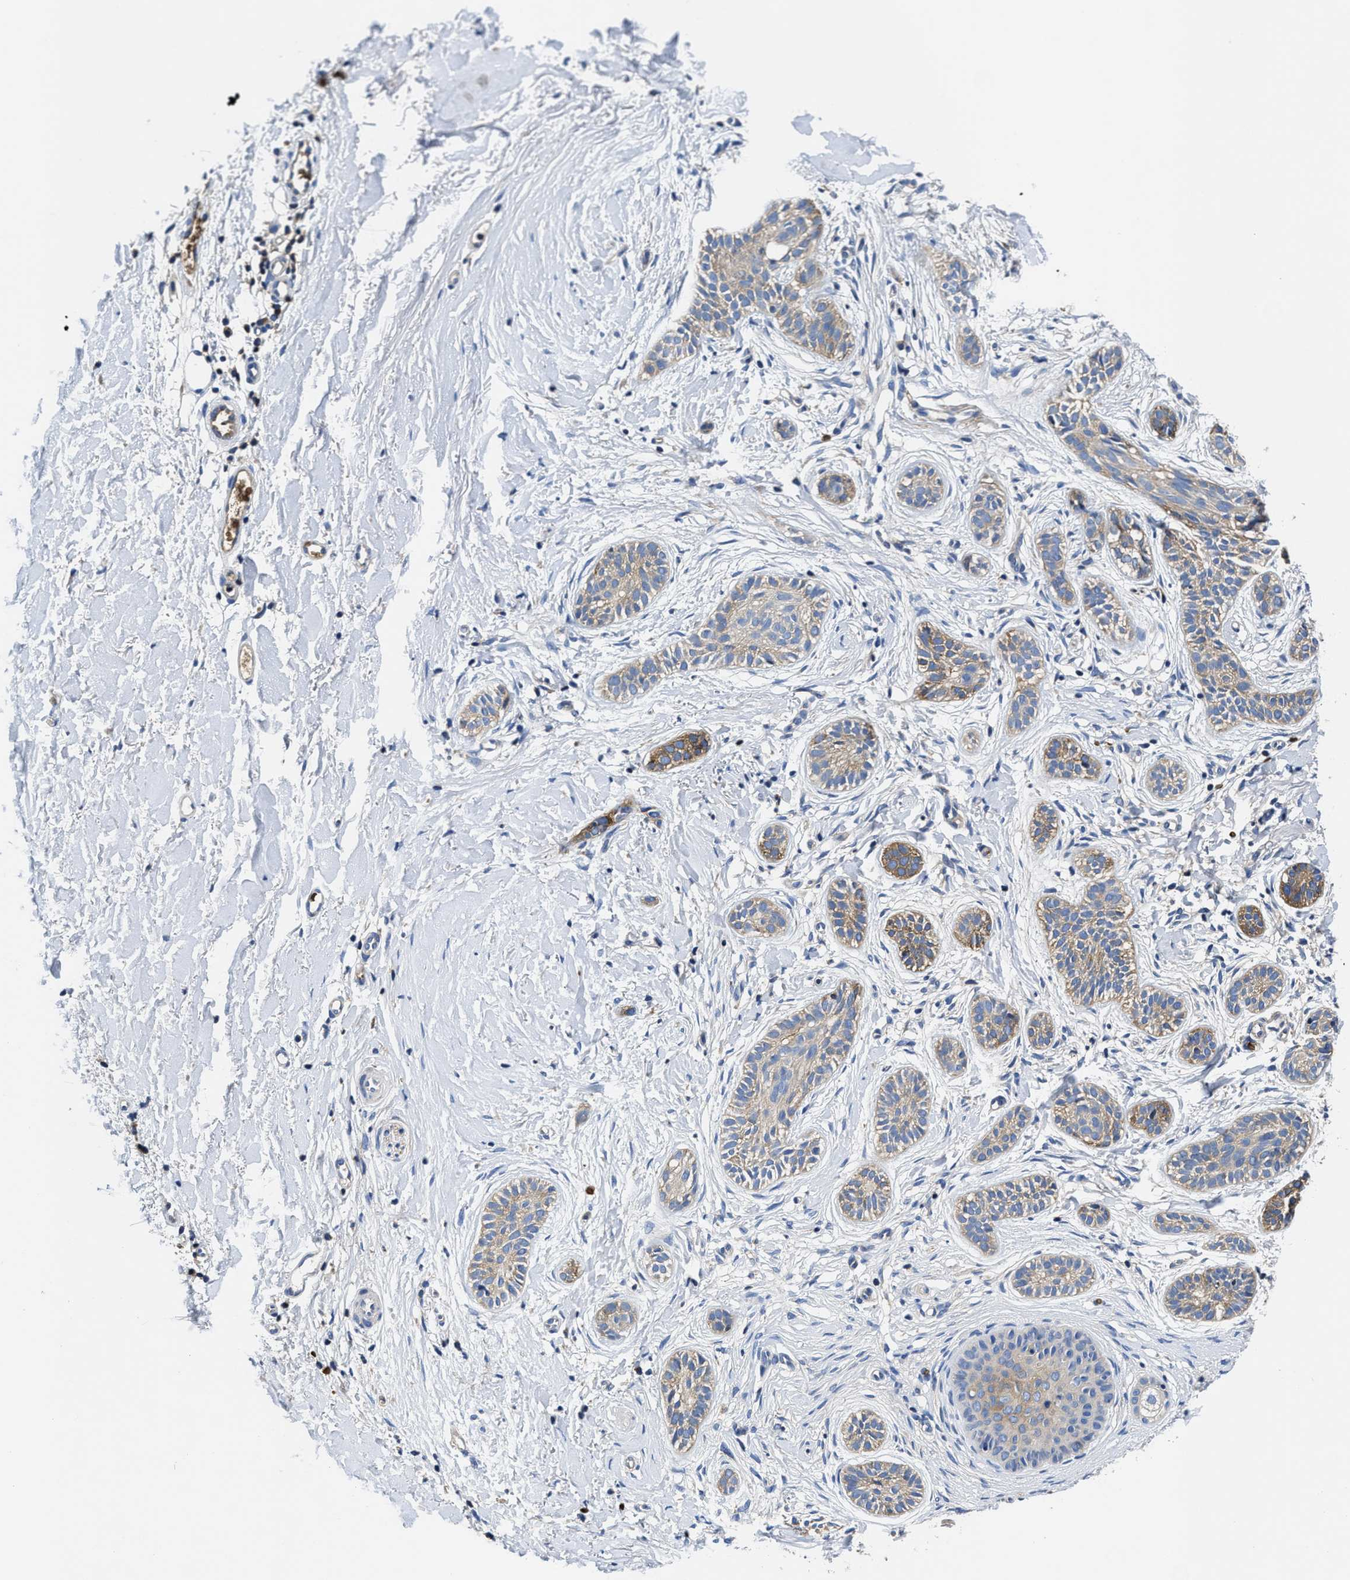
{"staining": {"intensity": "weak", "quantity": ">75%", "location": "cytoplasmic/membranous"}, "tissue": "skin cancer", "cell_type": "Tumor cells", "image_type": "cancer", "snomed": [{"axis": "morphology", "description": "Normal tissue, NOS"}, {"axis": "morphology", "description": "Basal cell carcinoma"}, {"axis": "topography", "description": "Skin"}], "caption": "Human skin cancer stained with a protein marker demonstrates weak staining in tumor cells.", "gene": "PHLPP1", "patient": {"sex": "male", "age": 63}}